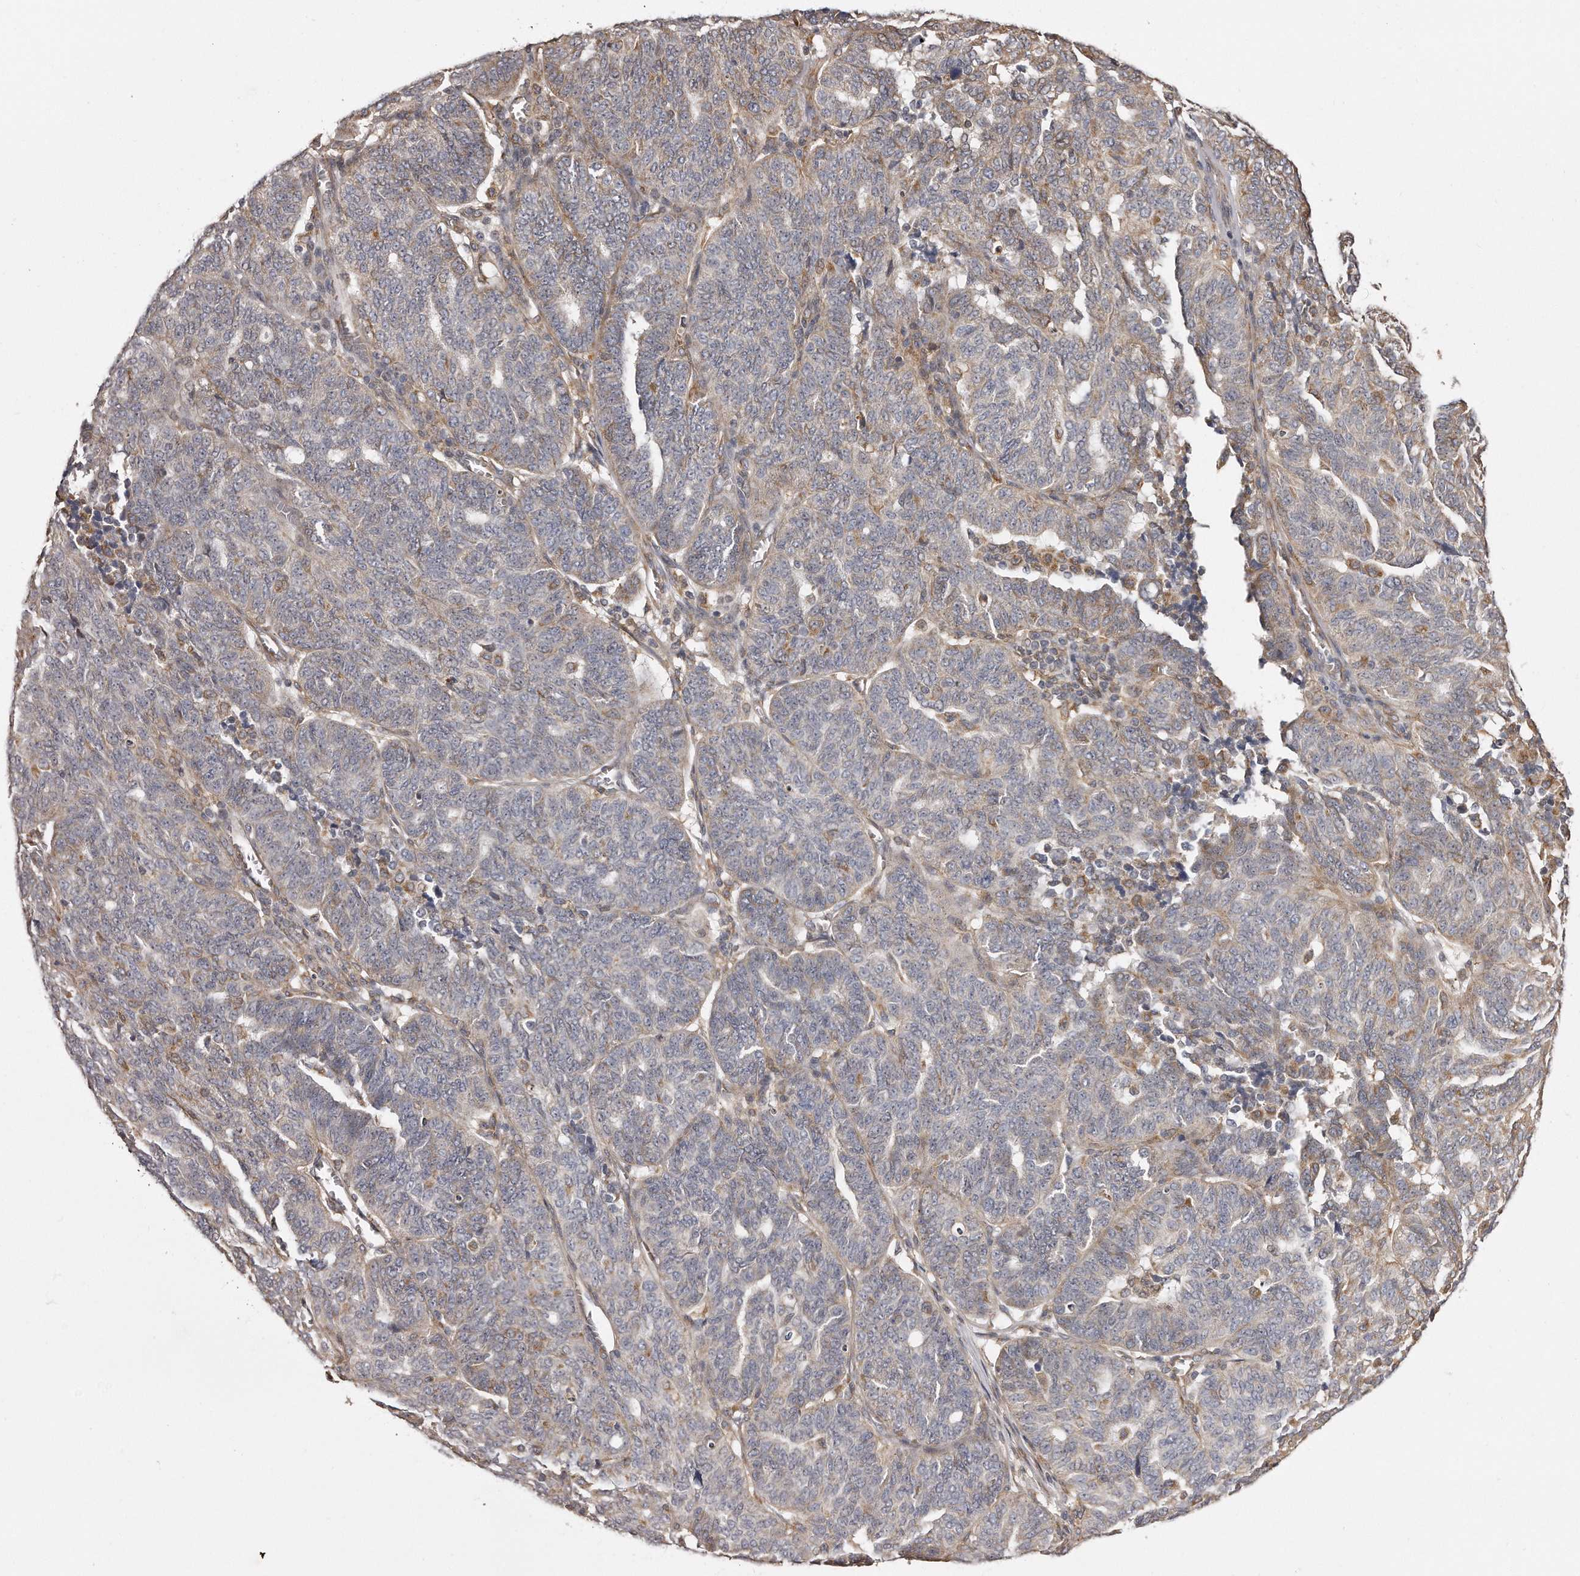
{"staining": {"intensity": "weak", "quantity": "25%-75%", "location": "cytoplasmic/membranous"}, "tissue": "ovarian cancer", "cell_type": "Tumor cells", "image_type": "cancer", "snomed": [{"axis": "morphology", "description": "Cystadenocarcinoma, serous, NOS"}, {"axis": "topography", "description": "Ovary"}], "caption": "Tumor cells demonstrate low levels of weak cytoplasmic/membranous staining in about 25%-75% of cells in serous cystadenocarcinoma (ovarian).", "gene": "TRAPPC14", "patient": {"sex": "female", "age": 59}}